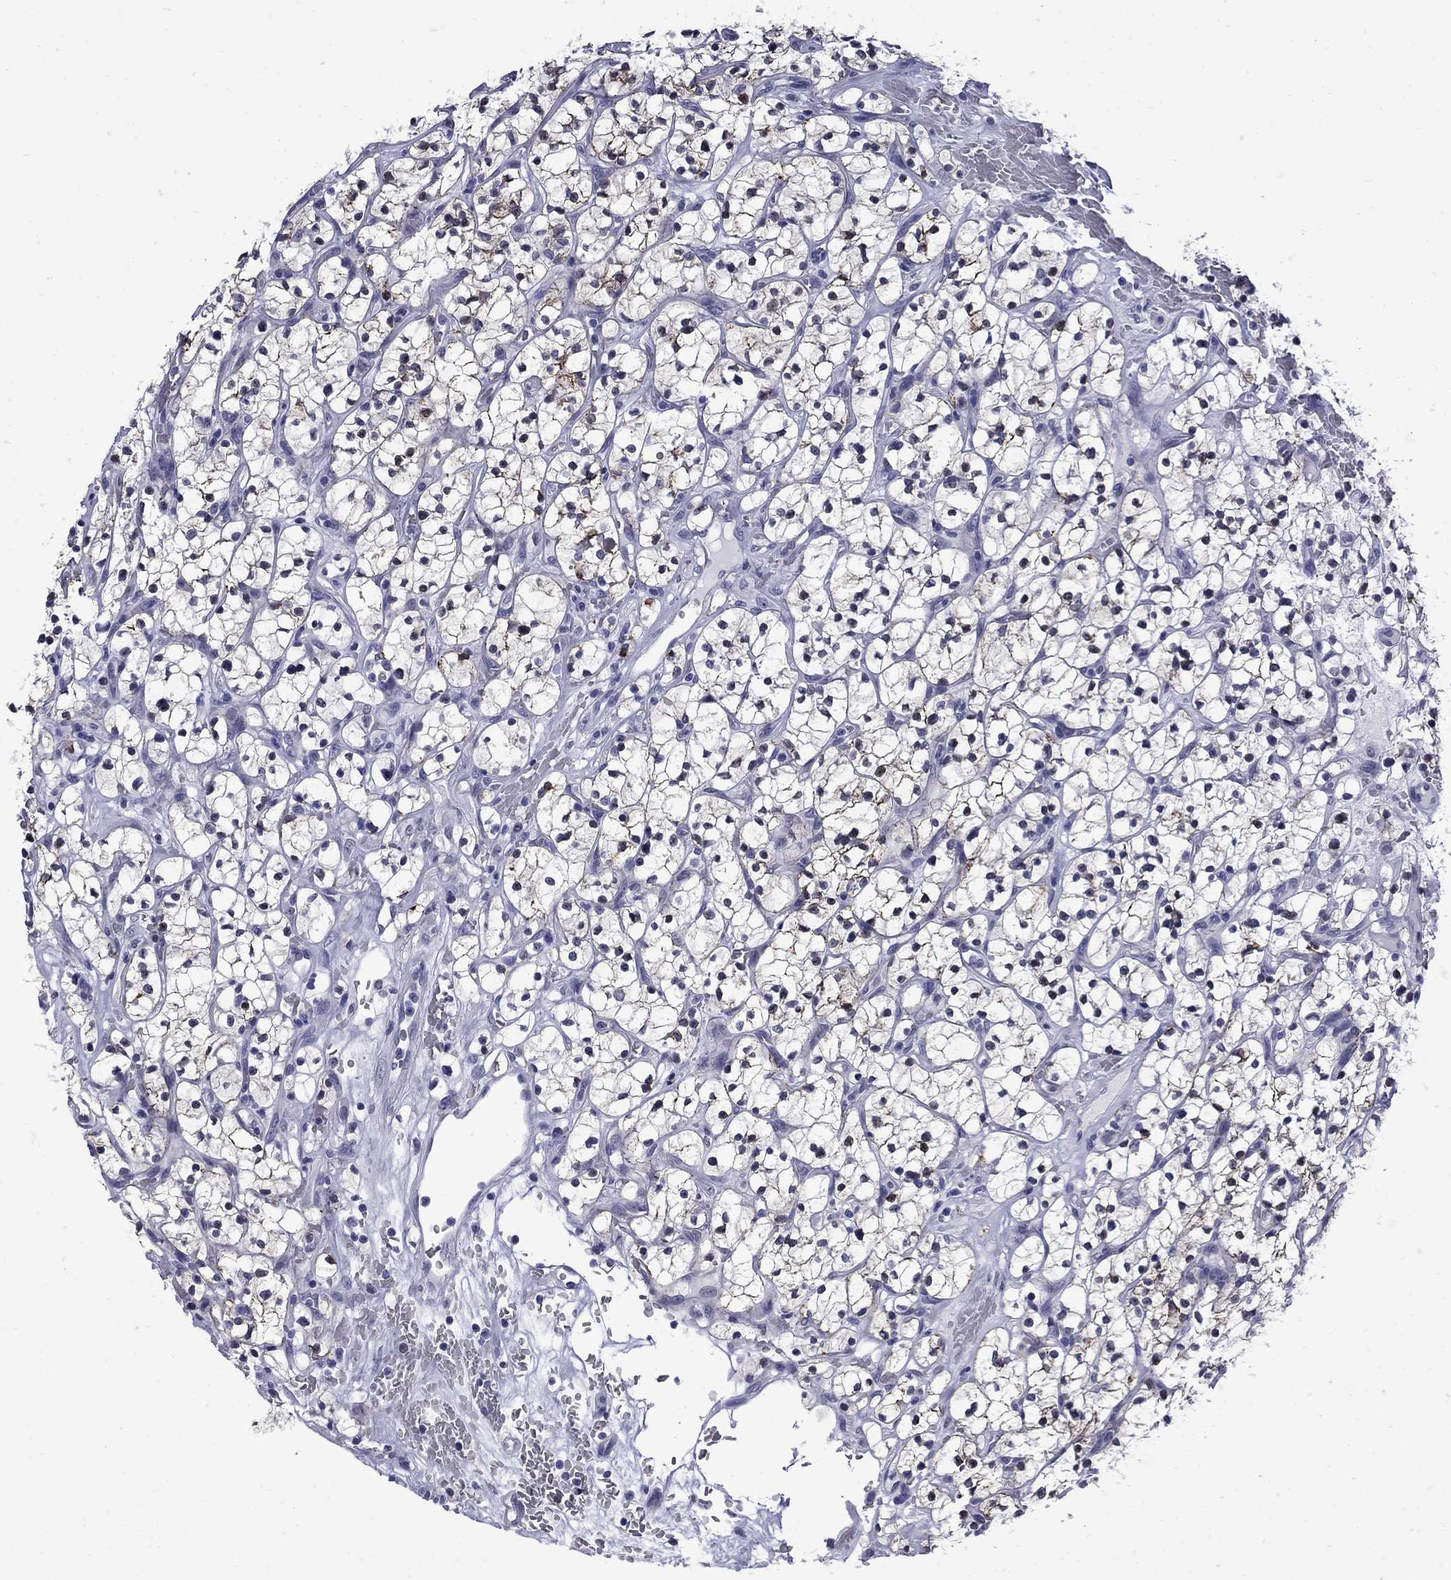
{"staining": {"intensity": "moderate", "quantity": "<25%", "location": "cytoplasmic/membranous"}, "tissue": "renal cancer", "cell_type": "Tumor cells", "image_type": "cancer", "snomed": [{"axis": "morphology", "description": "Adenocarcinoma, NOS"}, {"axis": "topography", "description": "Kidney"}], "caption": "Moderate cytoplasmic/membranous positivity is present in approximately <25% of tumor cells in renal adenocarcinoma.", "gene": "MGARP", "patient": {"sex": "female", "age": 64}}